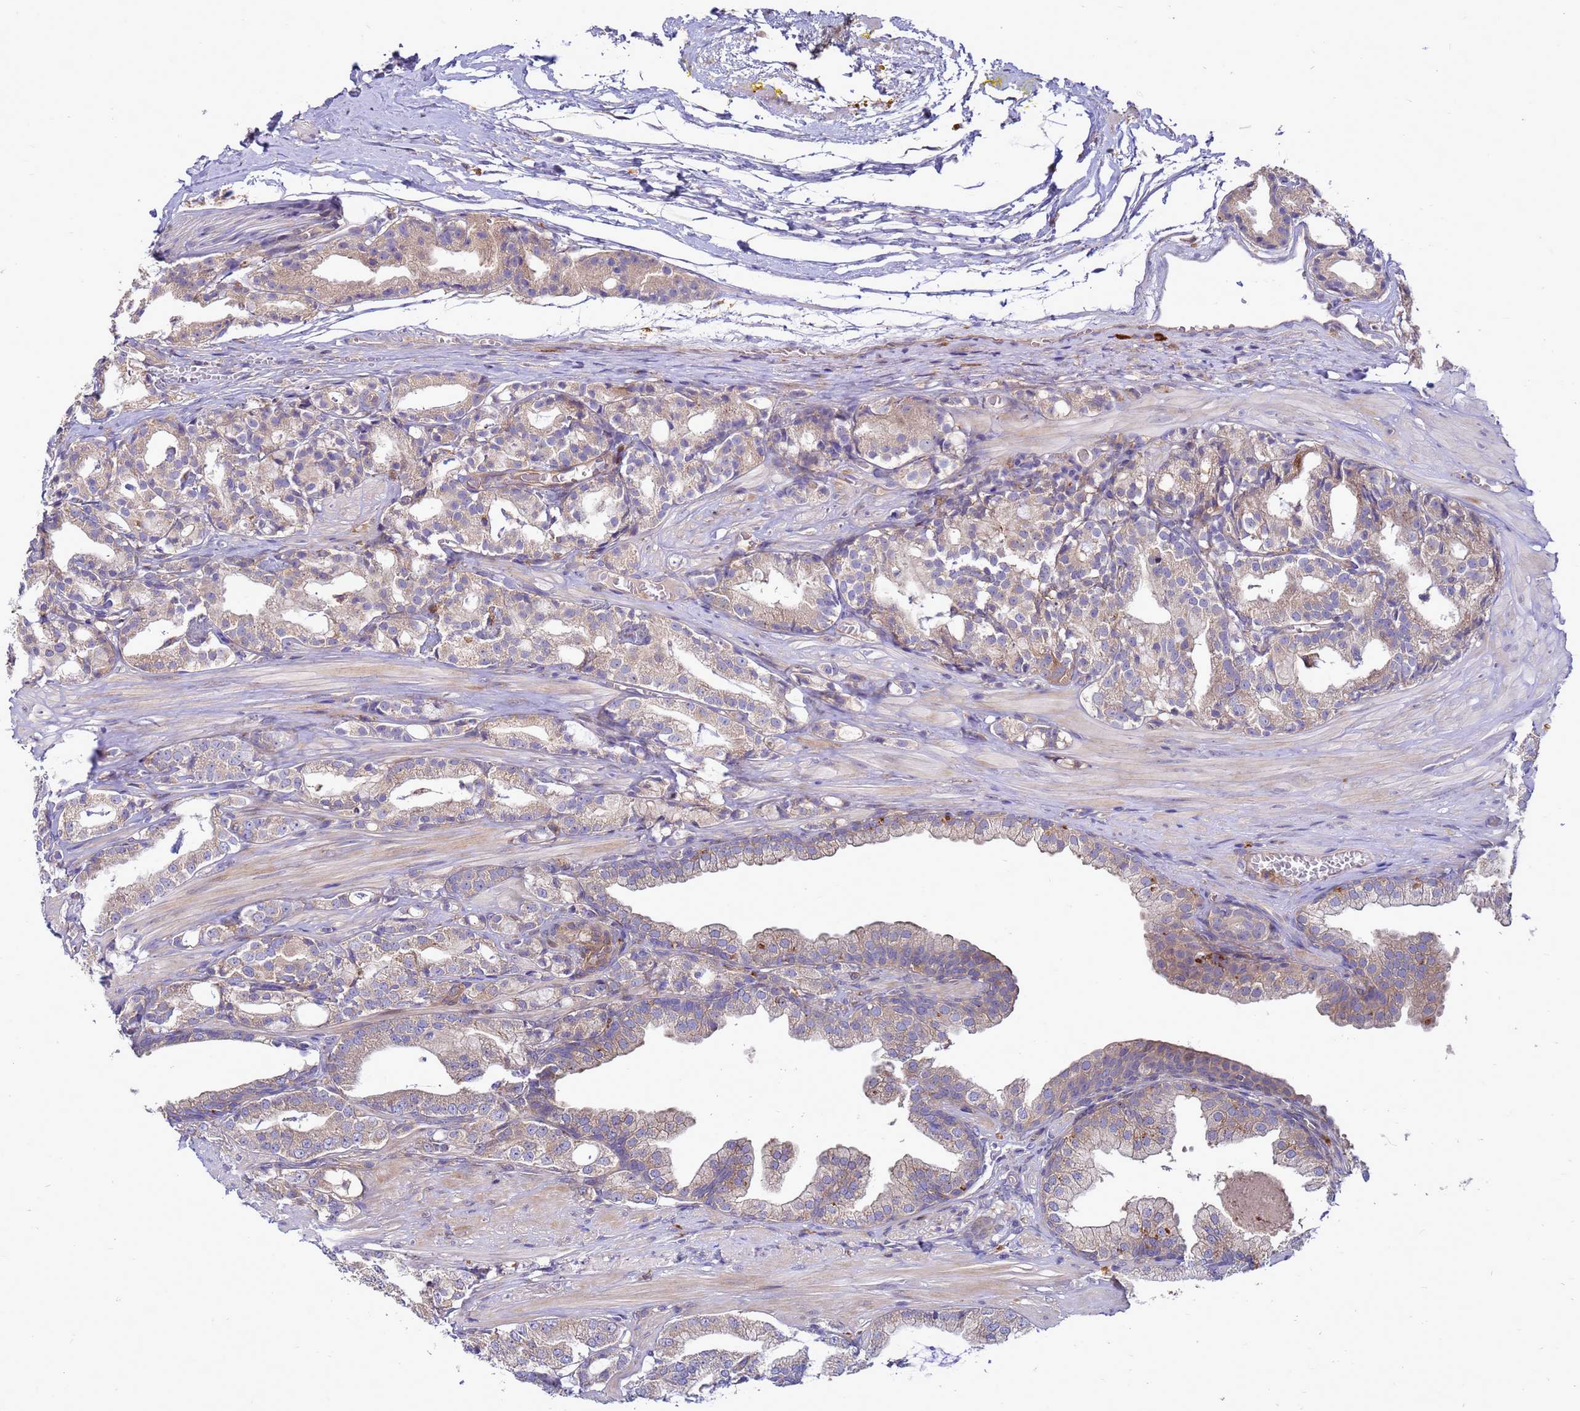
{"staining": {"intensity": "weak", "quantity": "<25%", "location": "cytoplasmic/membranous"}, "tissue": "prostate cancer", "cell_type": "Tumor cells", "image_type": "cancer", "snomed": [{"axis": "morphology", "description": "Adenocarcinoma, High grade"}, {"axis": "topography", "description": "Prostate"}], "caption": "A photomicrograph of human high-grade adenocarcinoma (prostate) is negative for staining in tumor cells. (DAB IHC, high magnification).", "gene": "RNF215", "patient": {"sex": "male", "age": 71}}